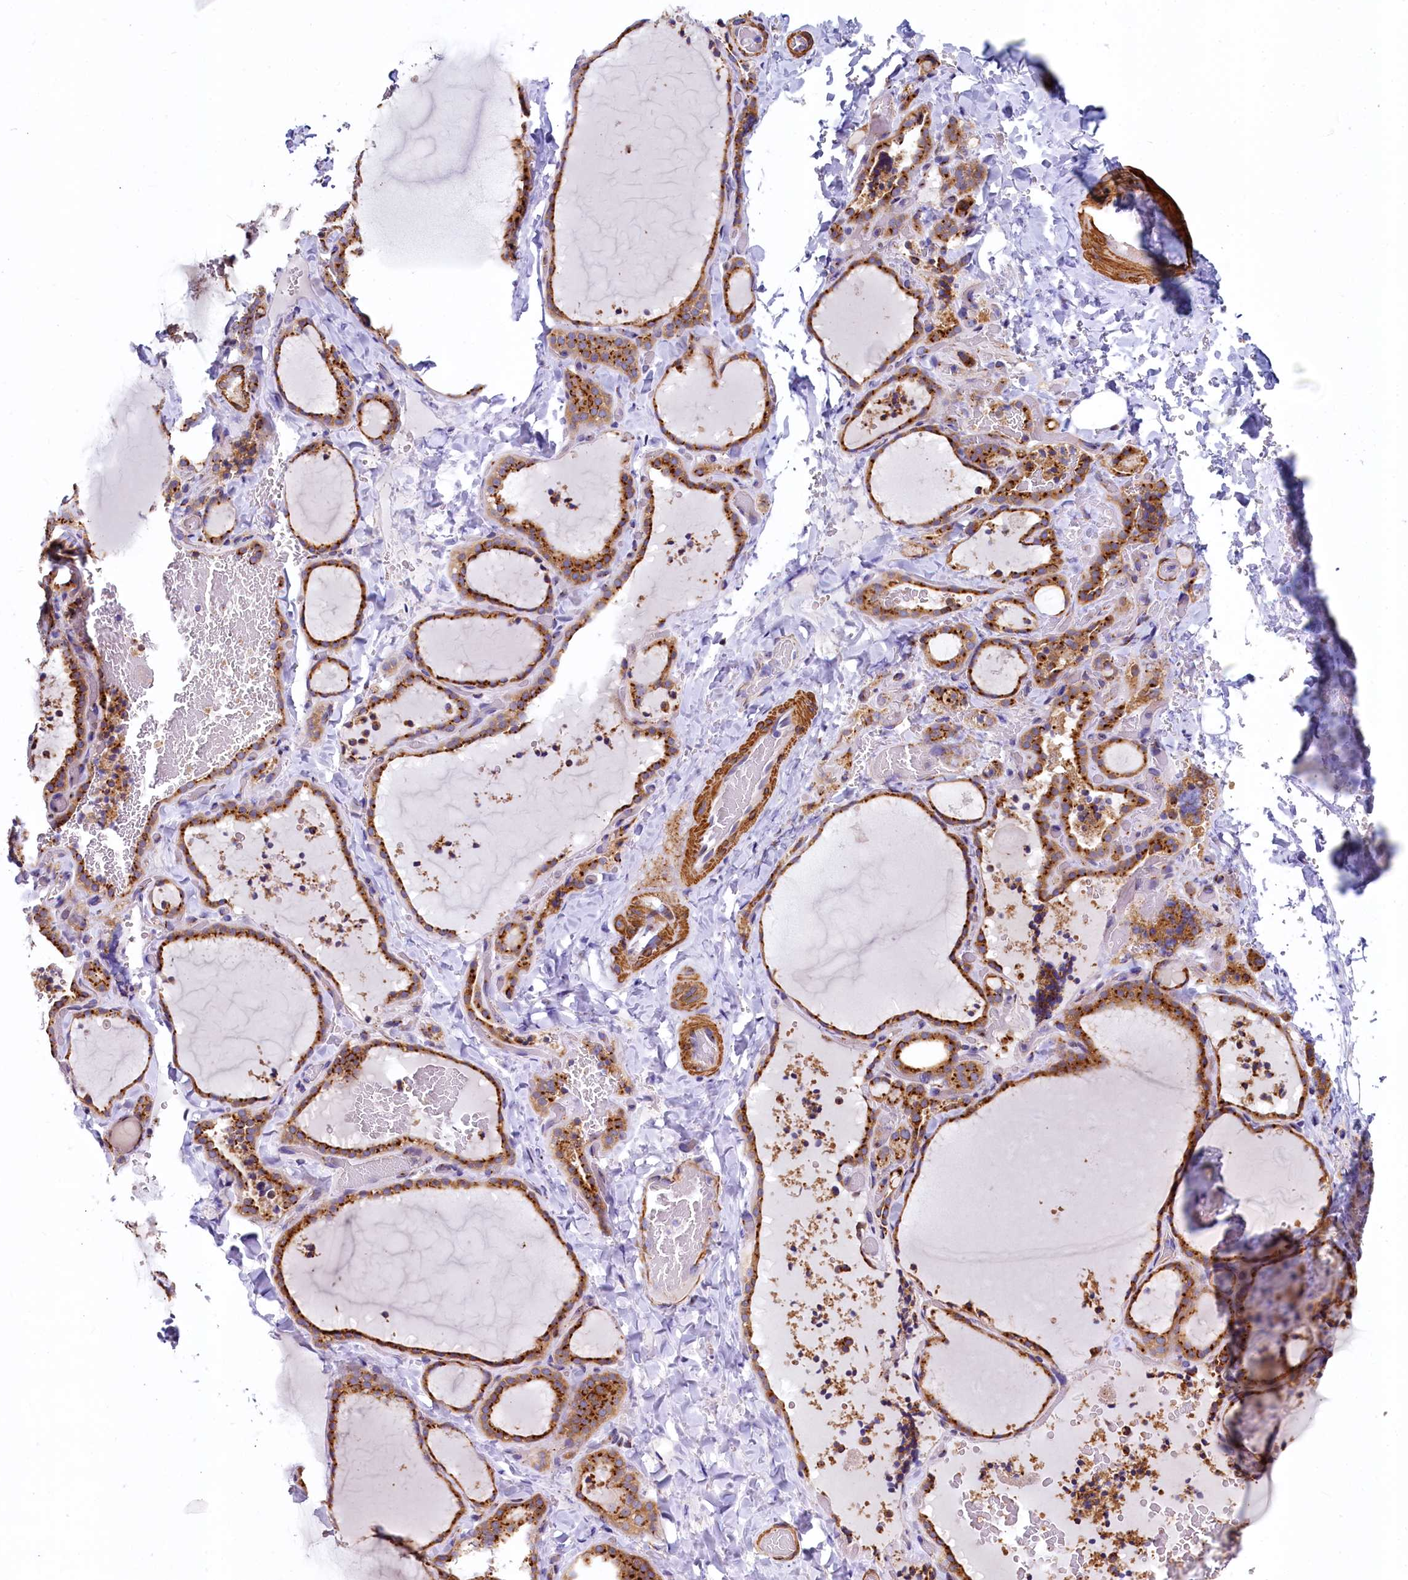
{"staining": {"intensity": "strong", "quantity": ">75%", "location": "cytoplasmic/membranous"}, "tissue": "thyroid gland", "cell_type": "Glandular cells", "image_type": "normal", "snomed": [{"axis": "morphology", "description": "Normal tissue, NOS"}, {"axis": "topography", "description": "Thyroid gland"}], "caption": "Thyroid gland stained for a protein exhibits strong cytoplasmic/membranous positivity in glandular cells. Nuclei are stained in blue.", "gene": "BET1L", "patient": {"sex": "female", "age": 22}}